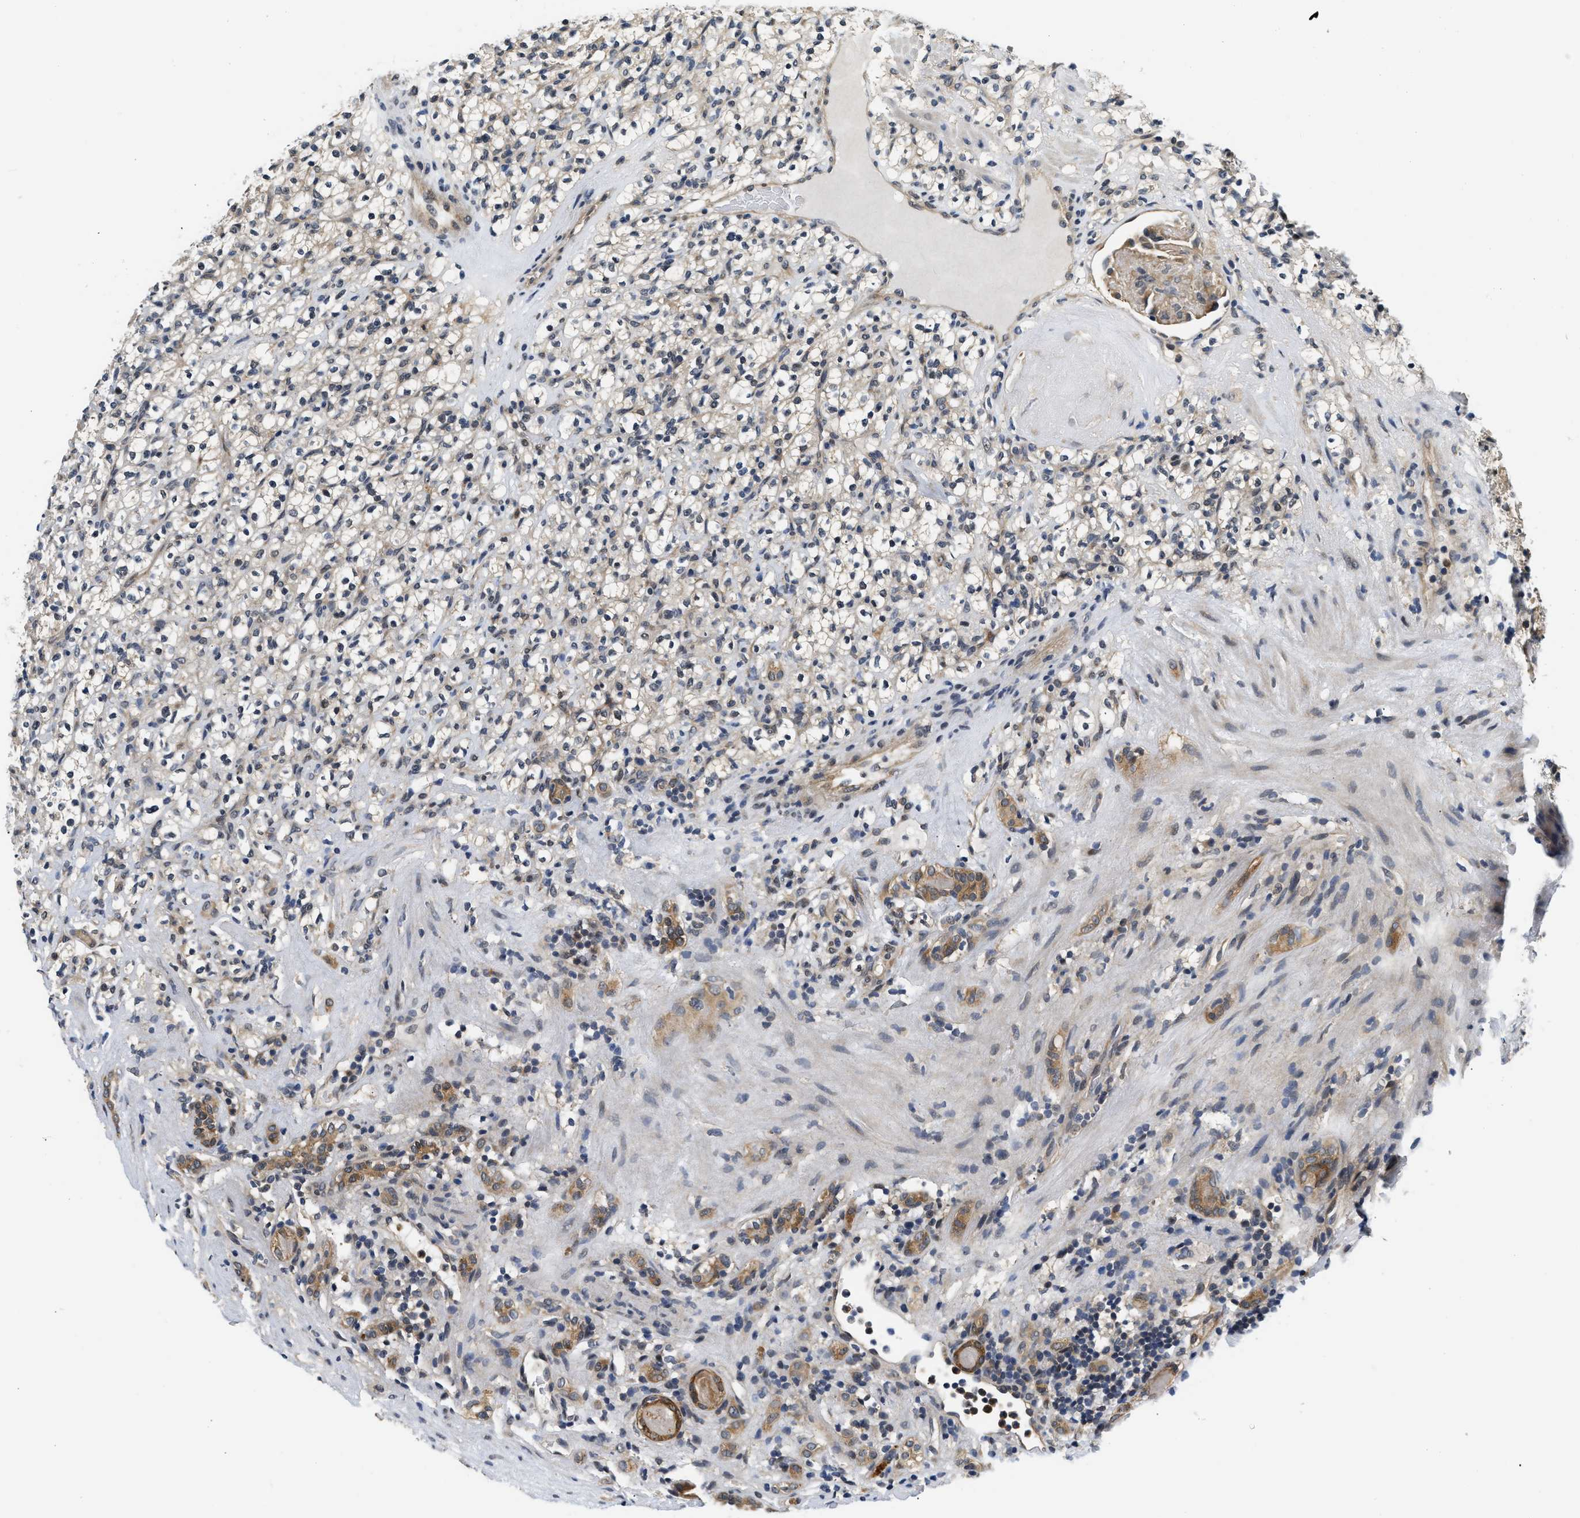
{"staining": {"intensity": "negative", "quantity": "none", "location": "none"}, "tissue": "renal cancer", "cell_type": "Tumor cells", "image_type": "cancer", "snomed": [{"axis": "morphology", "description": "Normal tissue, NOS"}, {"axis": "morphology", "description": "Adenocarcinoma, NOS"}, {"axis": "topography", "description": "Kidney"}], "caption": "Protein analysis of renal adenocarcinoma reveals no significant positivity in tumor cells.", "gene": "SMAD4", "patient": {"sex": "female", "age": 72}}